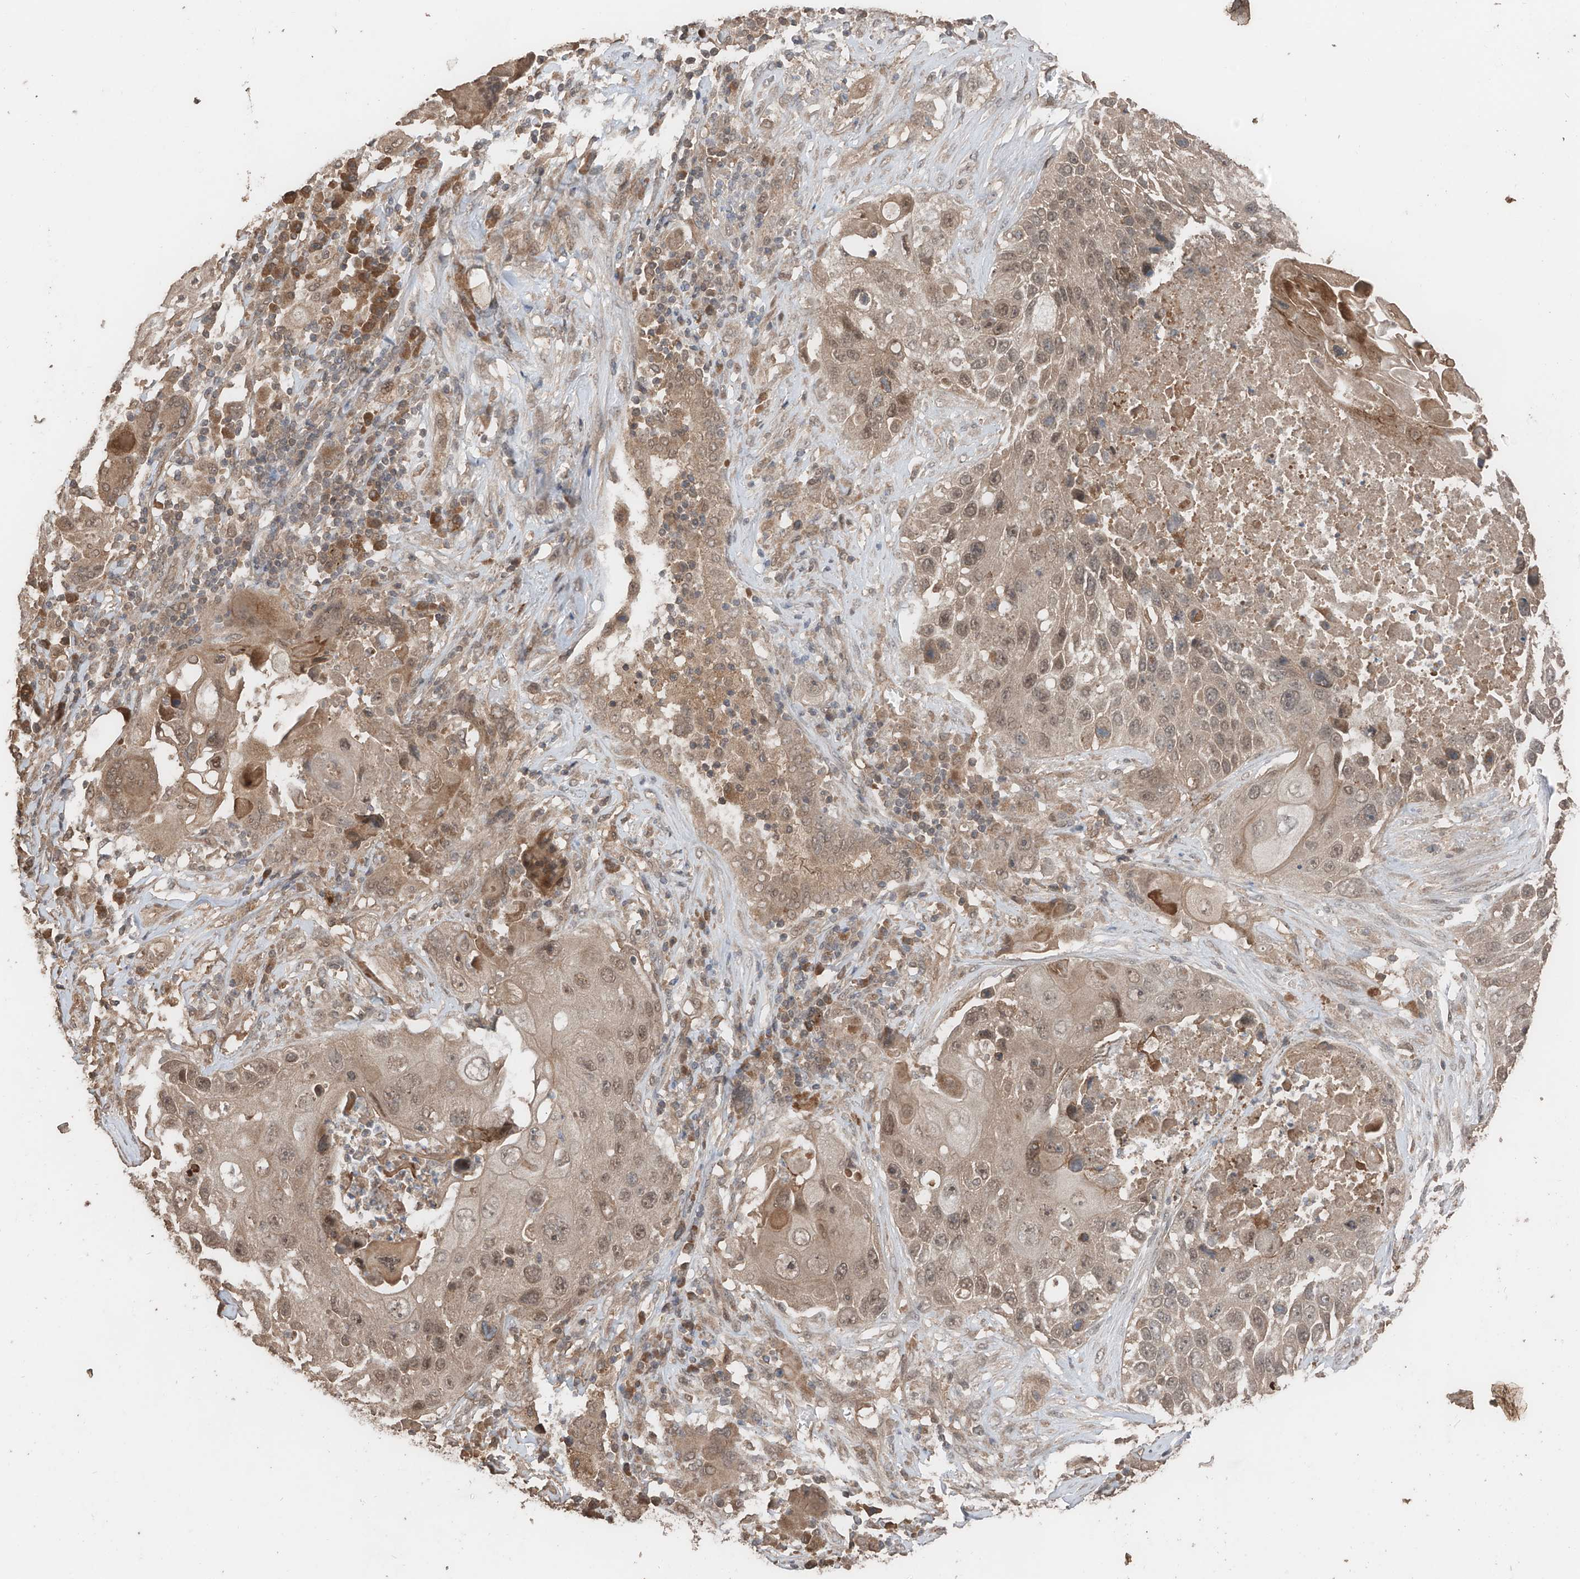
{"staining": {"intensity": "moderate", "quantity": ">75%", "location": "cytoplasmic/membranous,nuclear"}, "tissue": "lung cancer", "cell_type": "Tumor cells", "image_type": "cancer", "snomed": [{"axis": "morphology", "description": "Squamous cell carcinoma, NOS"}, {"axis": "topography", "description": "Lung"}], "caption": "Protein expression analysis of human squamous cell carcinoma (lung) reveals moderate cytoplasmic/membranous and nuclear staining in approximately >75% of tumor cells. (IHC, brightfield microscopy, high magnification).", "gene": "FAM135A", "patient": {"sex": "male", "age": 61}}